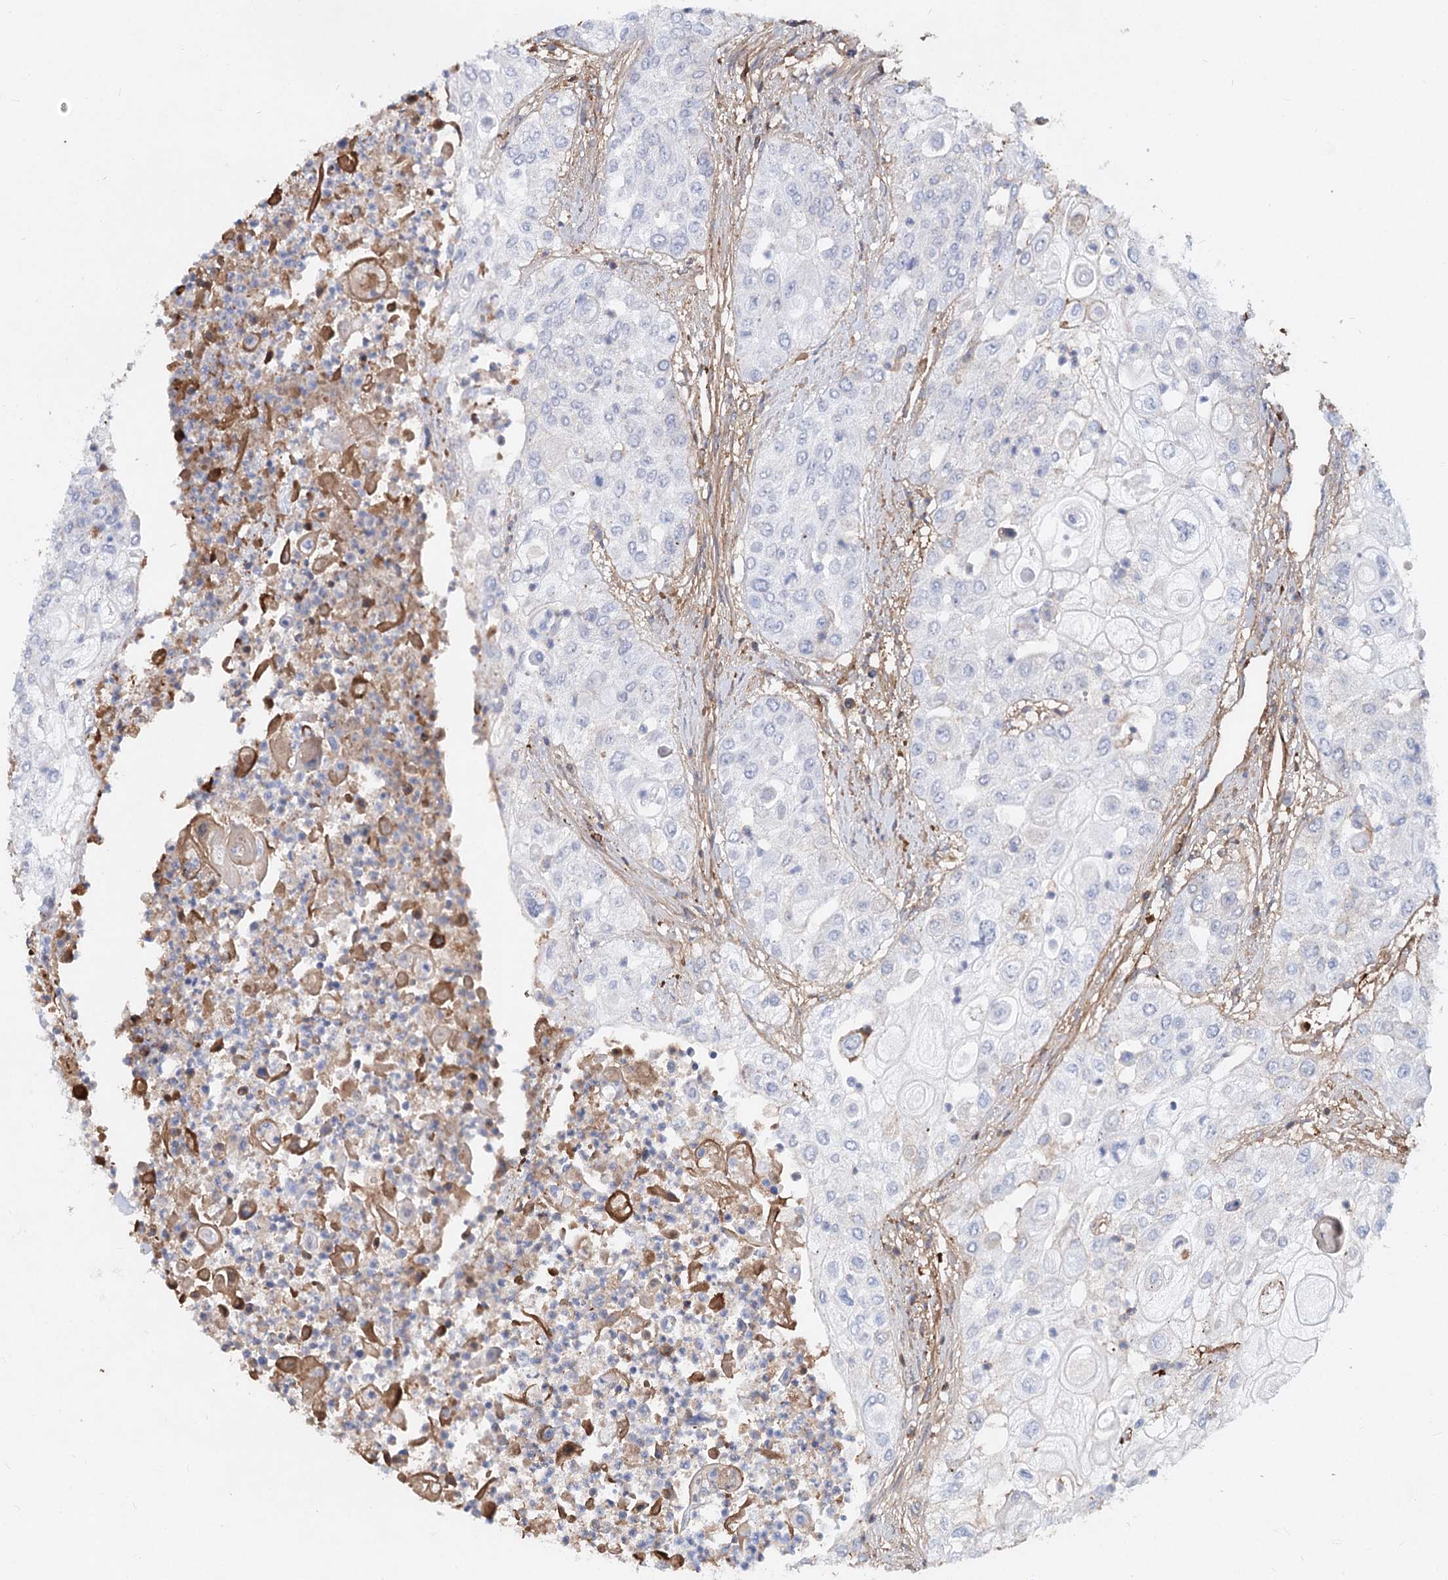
{"staining": {"intensity": "negative", "quantity": "none", "location": "none"}, "tissue": "urothelial cancer", "cell_type": "Tumor cells", "image_type": "cancer", "snomed": [{"axis": "morphology", "description": "Urothelial carcinoma, High grade"}, {"axis": "topography", "description": "Urinary bladder"}], "caption": "This photomicrograph is of urothelial carcinoma (high-grade) stained with immunohistochemistry to label a protein in brown with the nuclei are counter-stained blue. There is no positivity in tumor cells.", "gene": "TASOR2", "patient": {"sex": "female", "age": 79}}